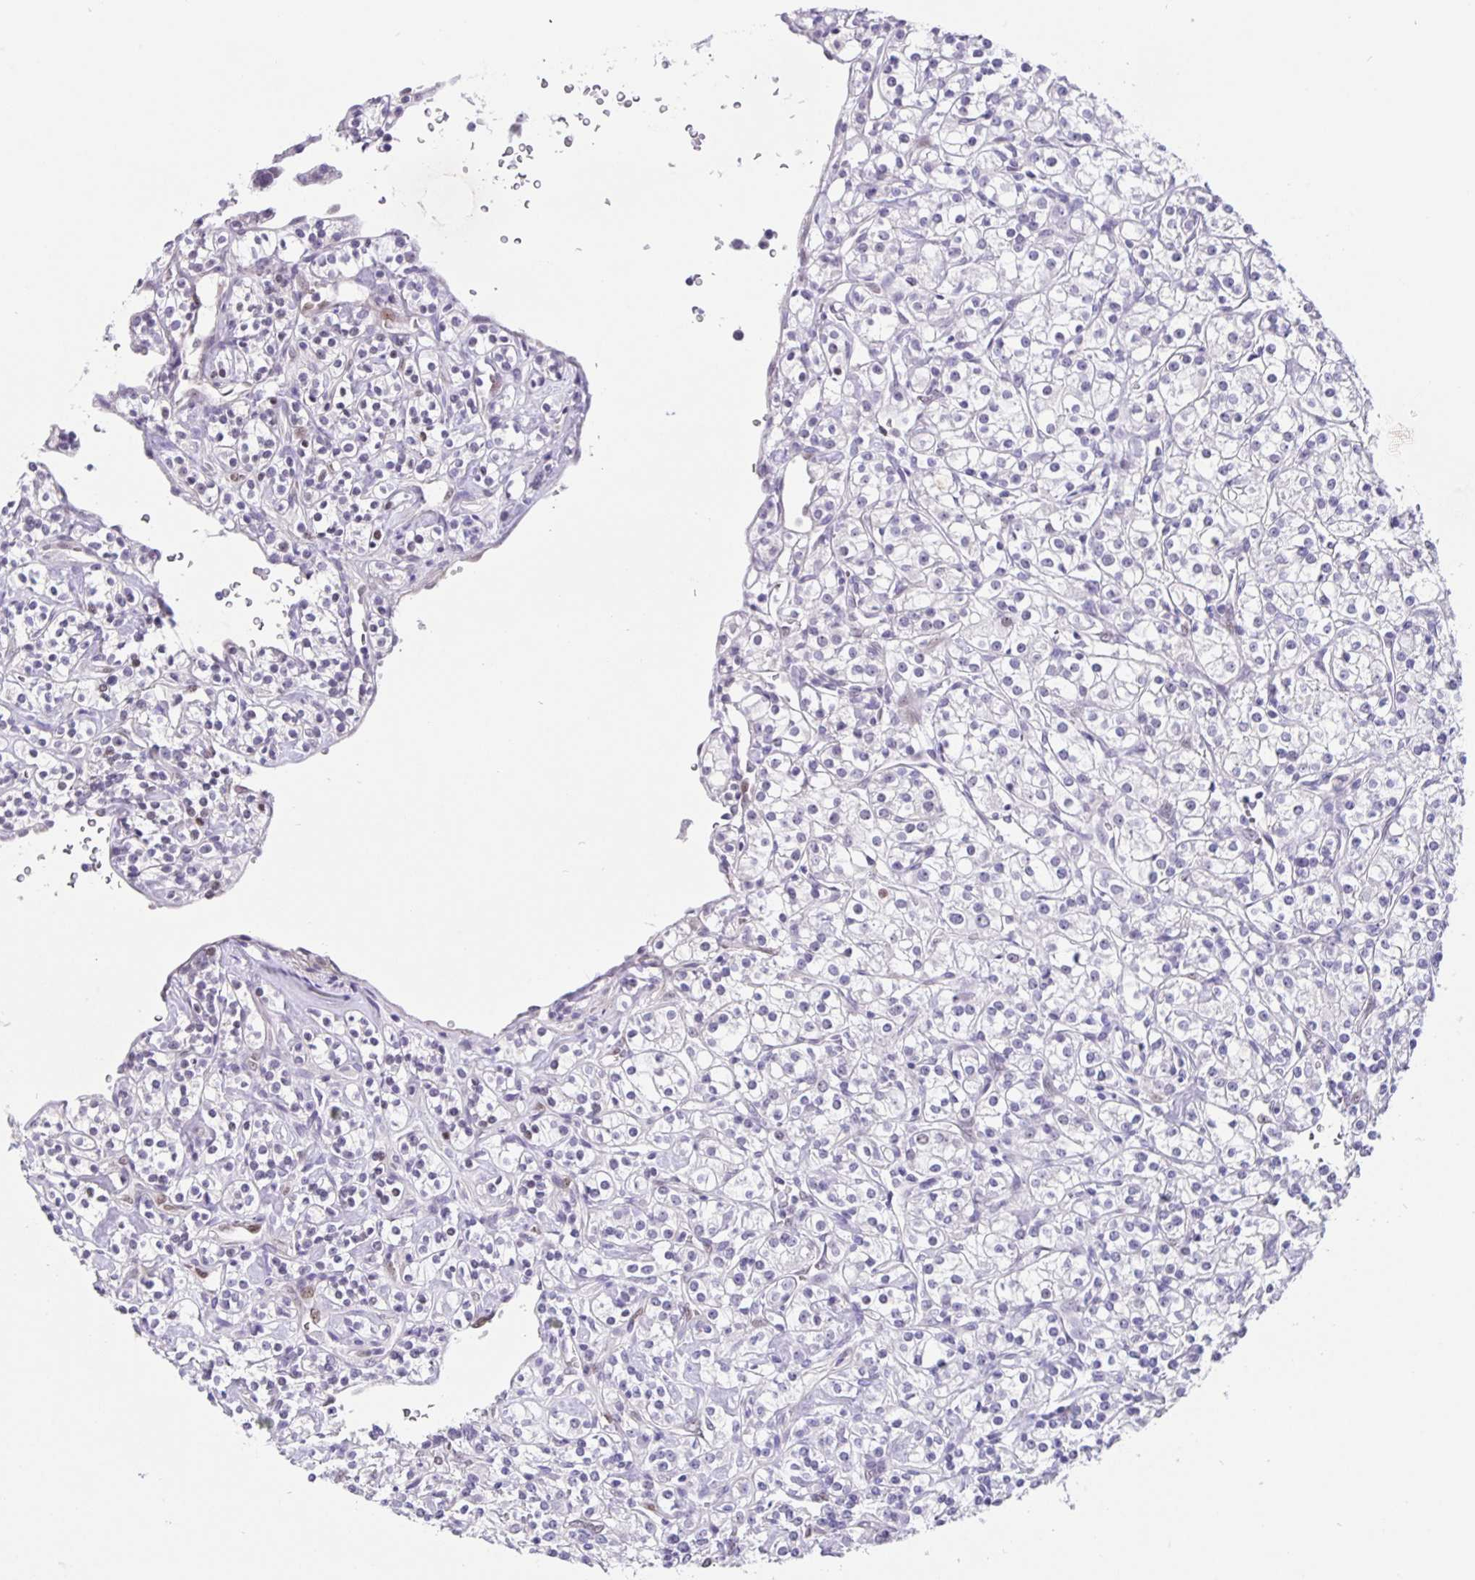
{"staining": {"intensity": "negative", "quantity": "none", "location": "none"}, "tissue": "renal cancer", "cell_type": "Tumor cells", "image_type": "cancer", "snomed": [{"axis": "morphology", "description": "Adenocarcinoma, NOS"}, {"axis": "topography", "description": "Kidney"}], "caption": "Renal cancer was stained to show a protein in brown. There is no significant positivity in tumor cells.", "gene": "FOSL2", "patient": {"sex": "male", "age": 77}}